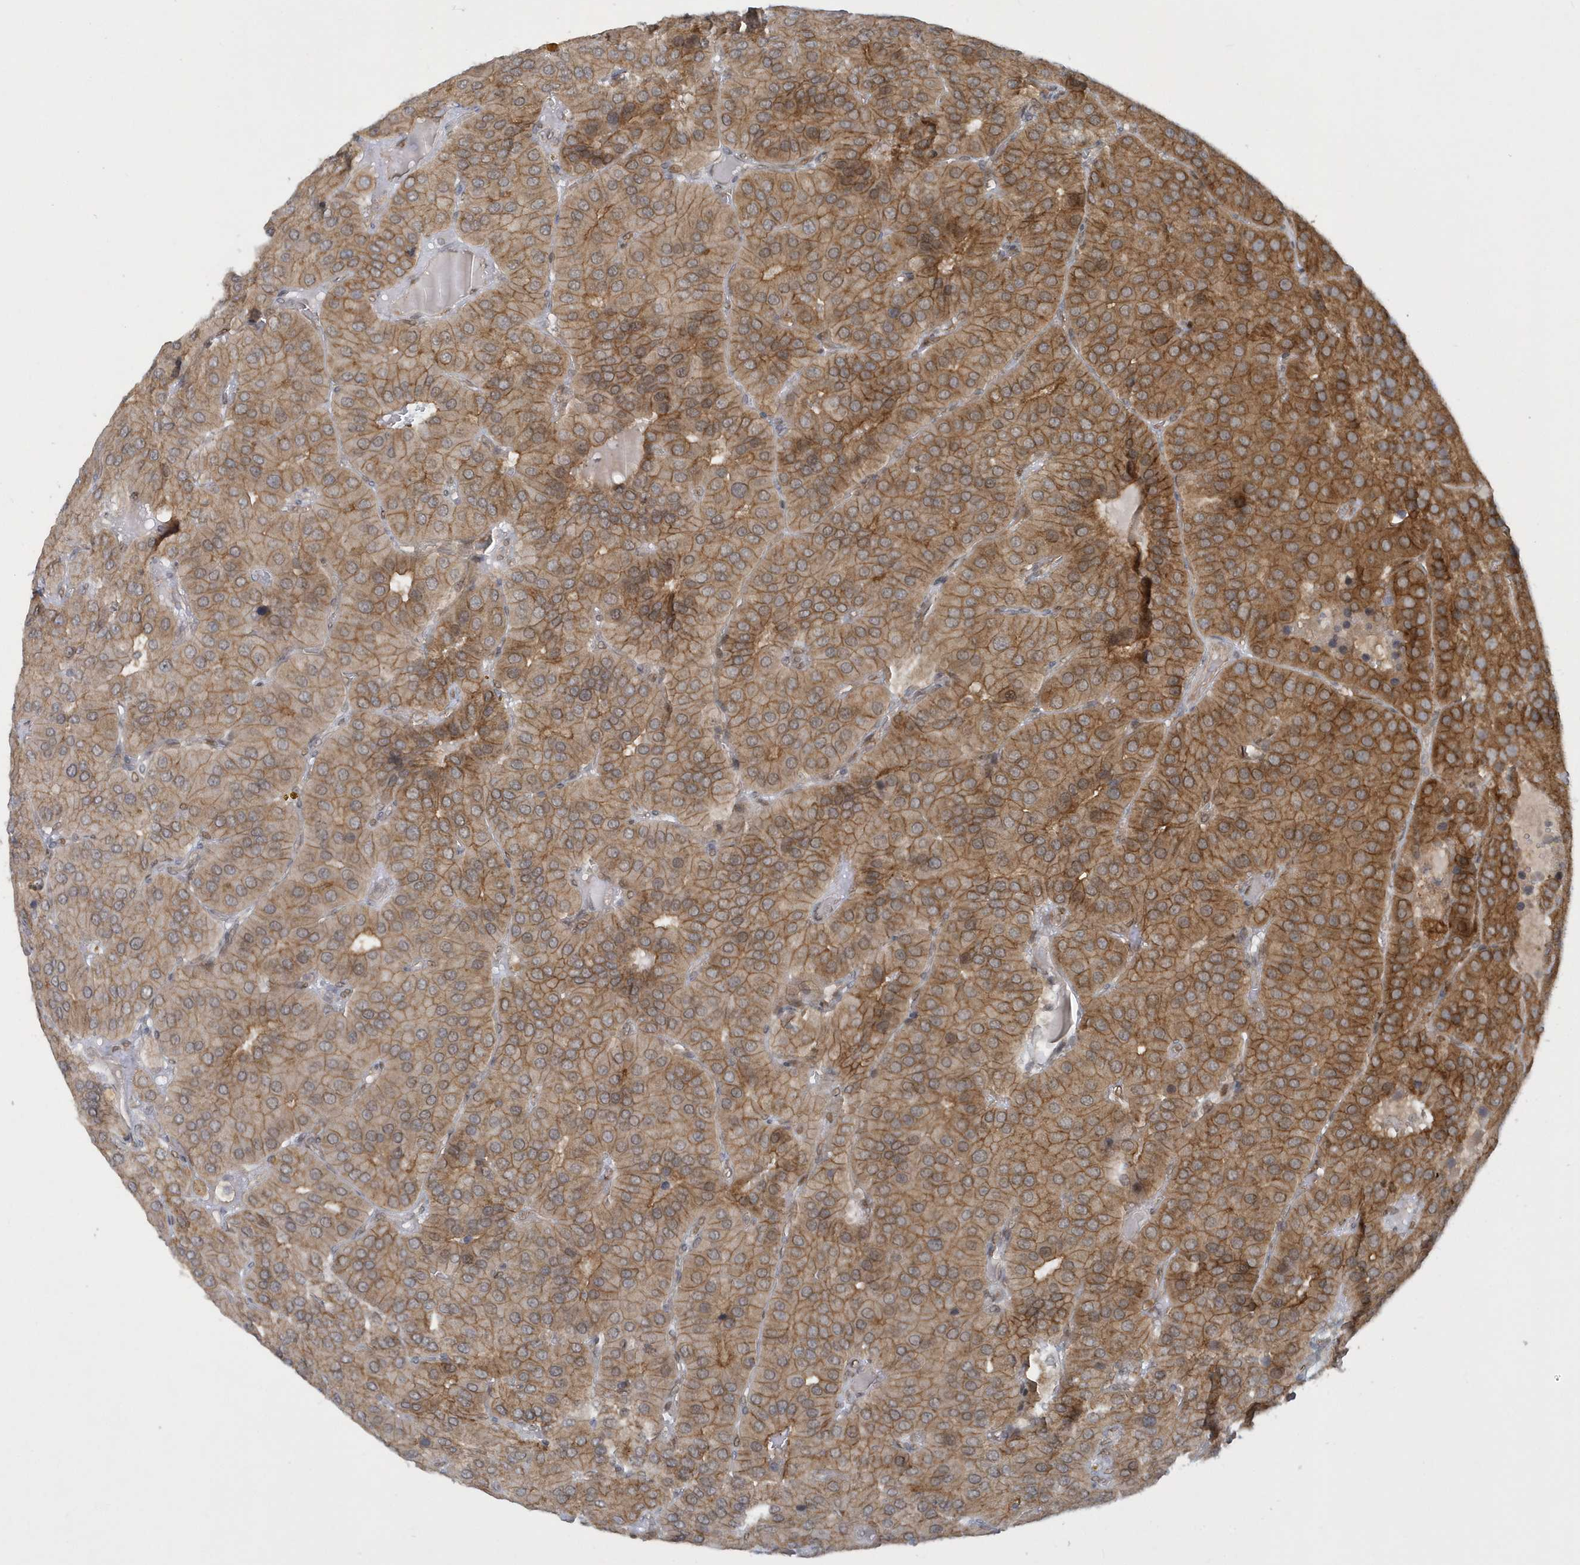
{"staining": {"intensity": "moderate", "quantity": ">75%", "location": "cytoplasmic/membranous"}, "tissue": "parathyroid gland", "cell_type": "Glandular cells", "image_type": "normal", "snomed": [{"axis": "morphology", "description": "Normal tissue, NOS"}, {"axis": "morphology", "description": "Adenoma, NOS"}, {"axis": "topography", "description": "Parathyroid gland"}], "caption": "About >75% of glandular cells in unremarkable human parathyroid gland show moderate cytoplasmic/membranous protein expression as visualized by brown immunohistochemical staining.", "gene": "ATG4A", "patient": {"sex": "female", "age": 86}}